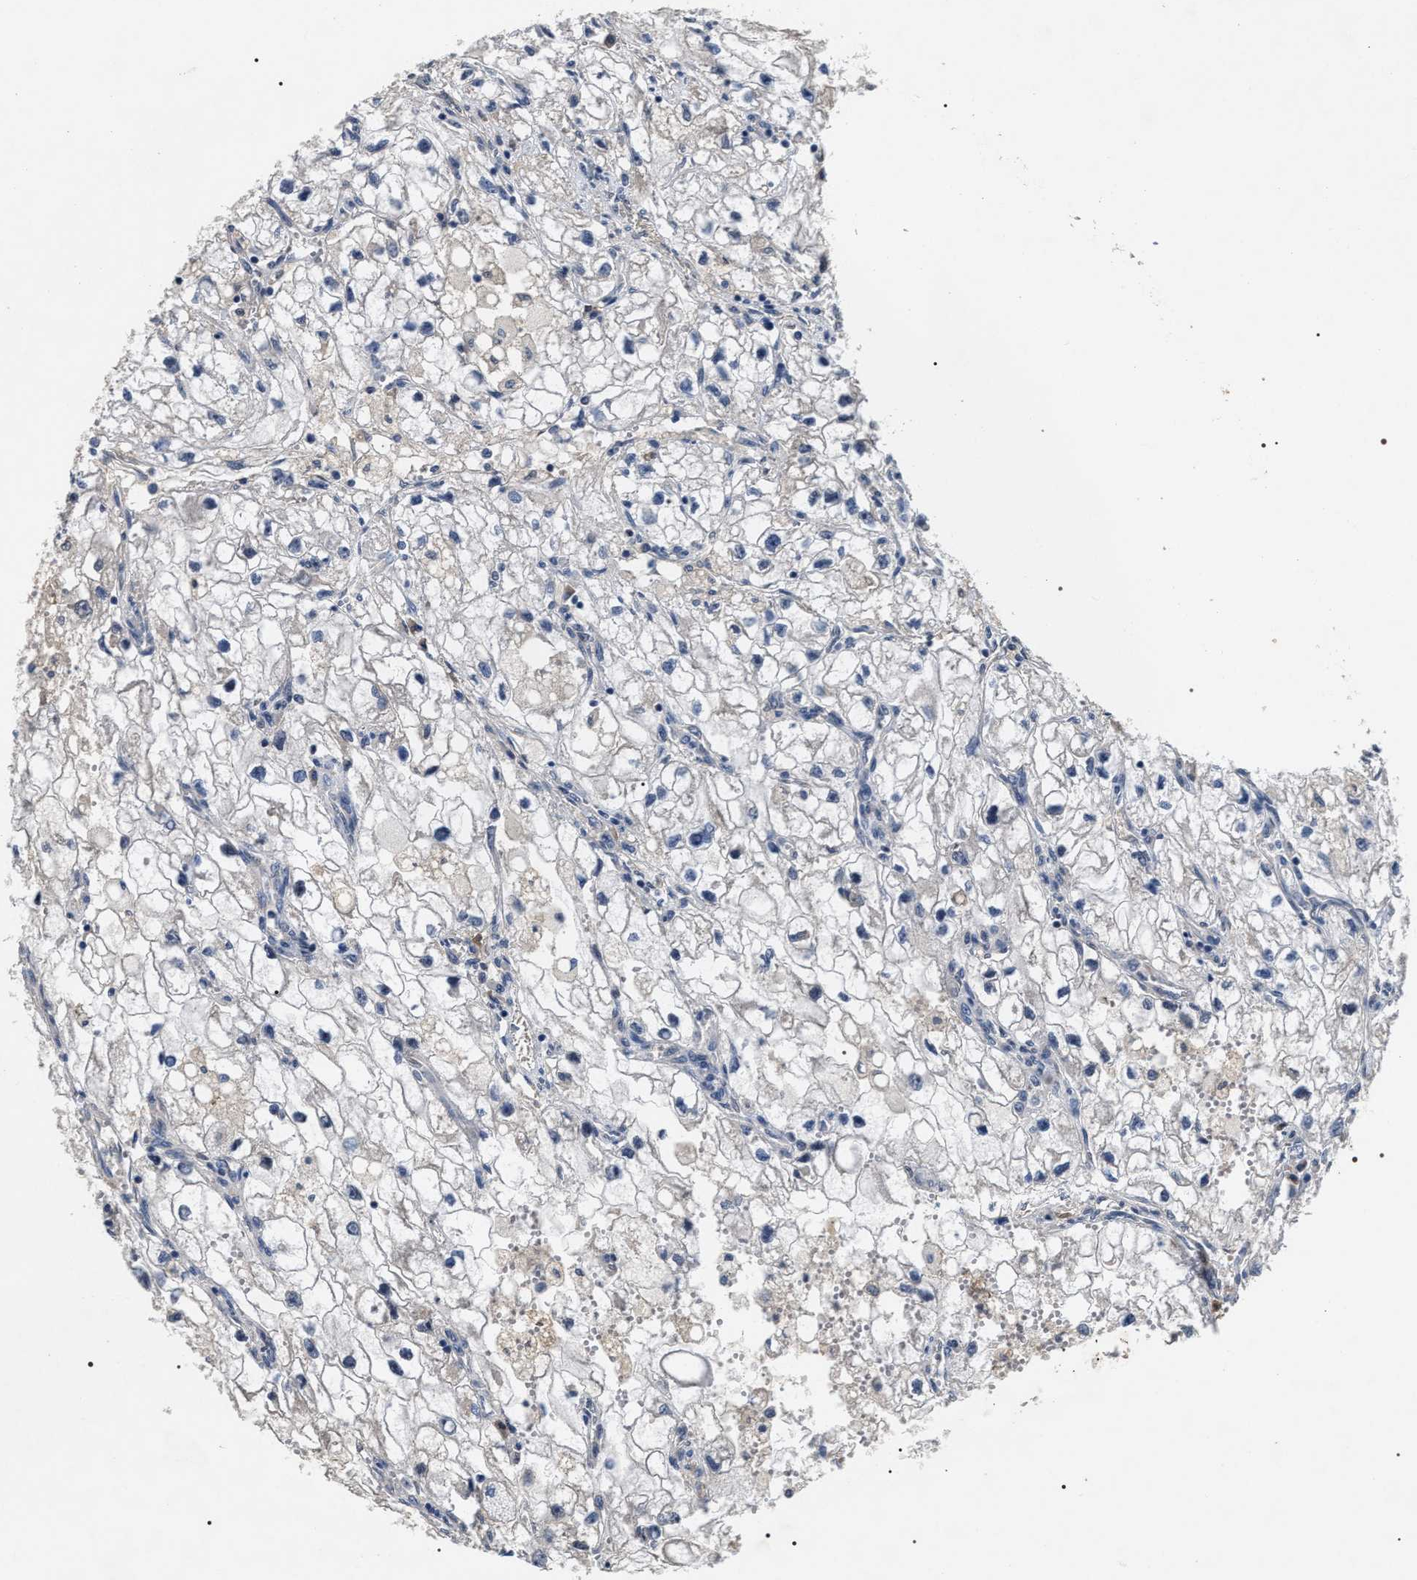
{"staining": {"intensity": "negative", "quantity": "none", "location": "none"}, "tissue": "renal cancer", "cell_type": "Tumor cells", "image_type": "cancer", "snomed": [{"axis": "morphology", "description": "Adenocarcinoma, NOS"}, {"axis": "topography", "description": "Kidney"}], "caption": "DAB (3,3'-diaminobenzidine) immunohistochemical staining of human adenocarcinoma (renal) shows no significant expression in tumor cells.", "gene": "IFT81", "patient": {"sex": "female", "age": 70}}